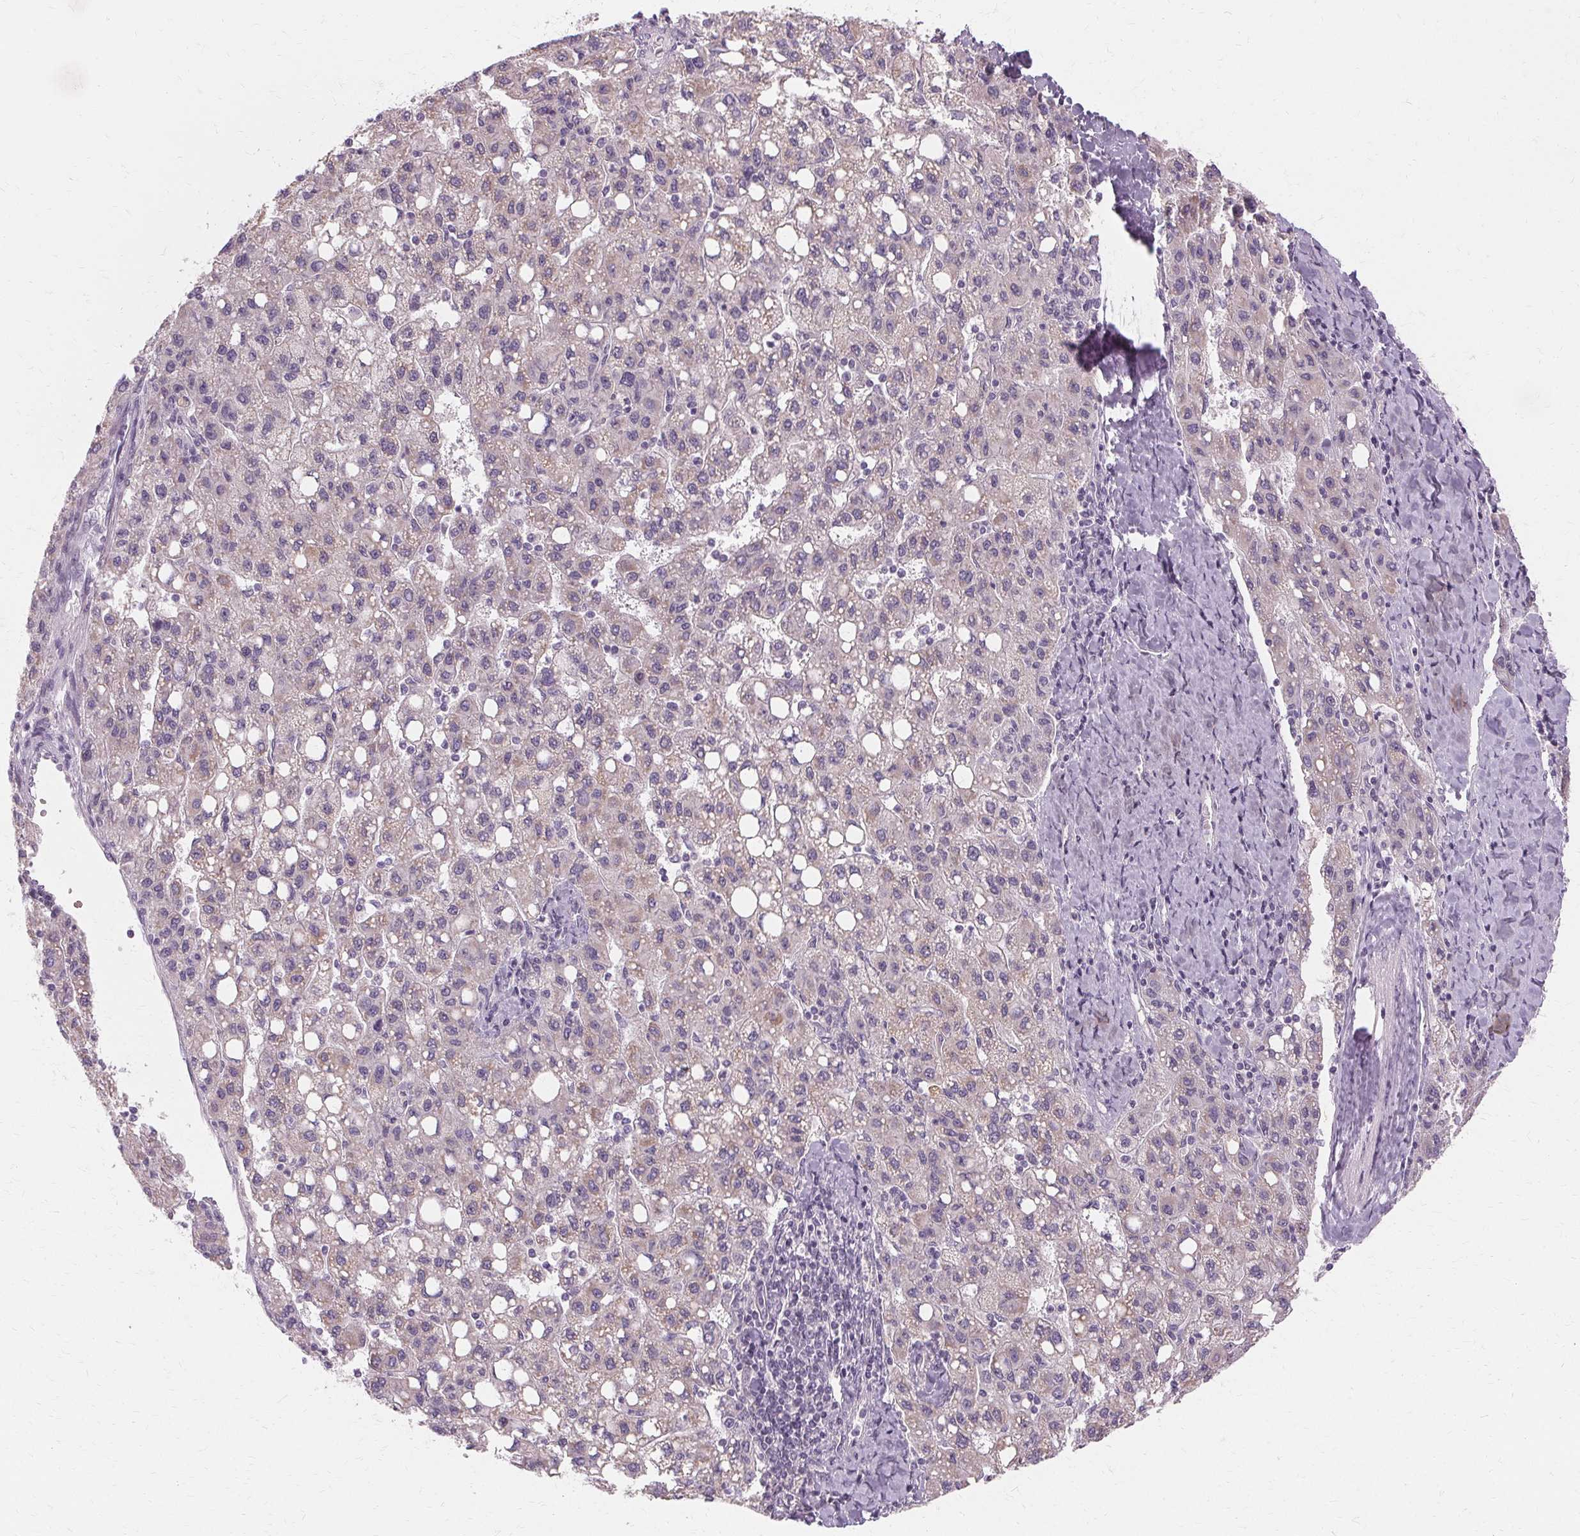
{"staining": {"intensity": "negative", "quantity": "none", "location": "none"}, "tissue": "liver cancer", "cell_type": "Tumor cells", "image_type": "cancer", "snomed": [{"axis": "morphology", "description": "Carcinoma, Hepatocellular, NOS"}, {"axis": "topography", "description": "Liver"}], "caption": "Histopathology image shows no protein positivity in tumor cells of liver cancer tissue.", "gene": "USP8", "patient": {"sex": "female", "age": 82}}